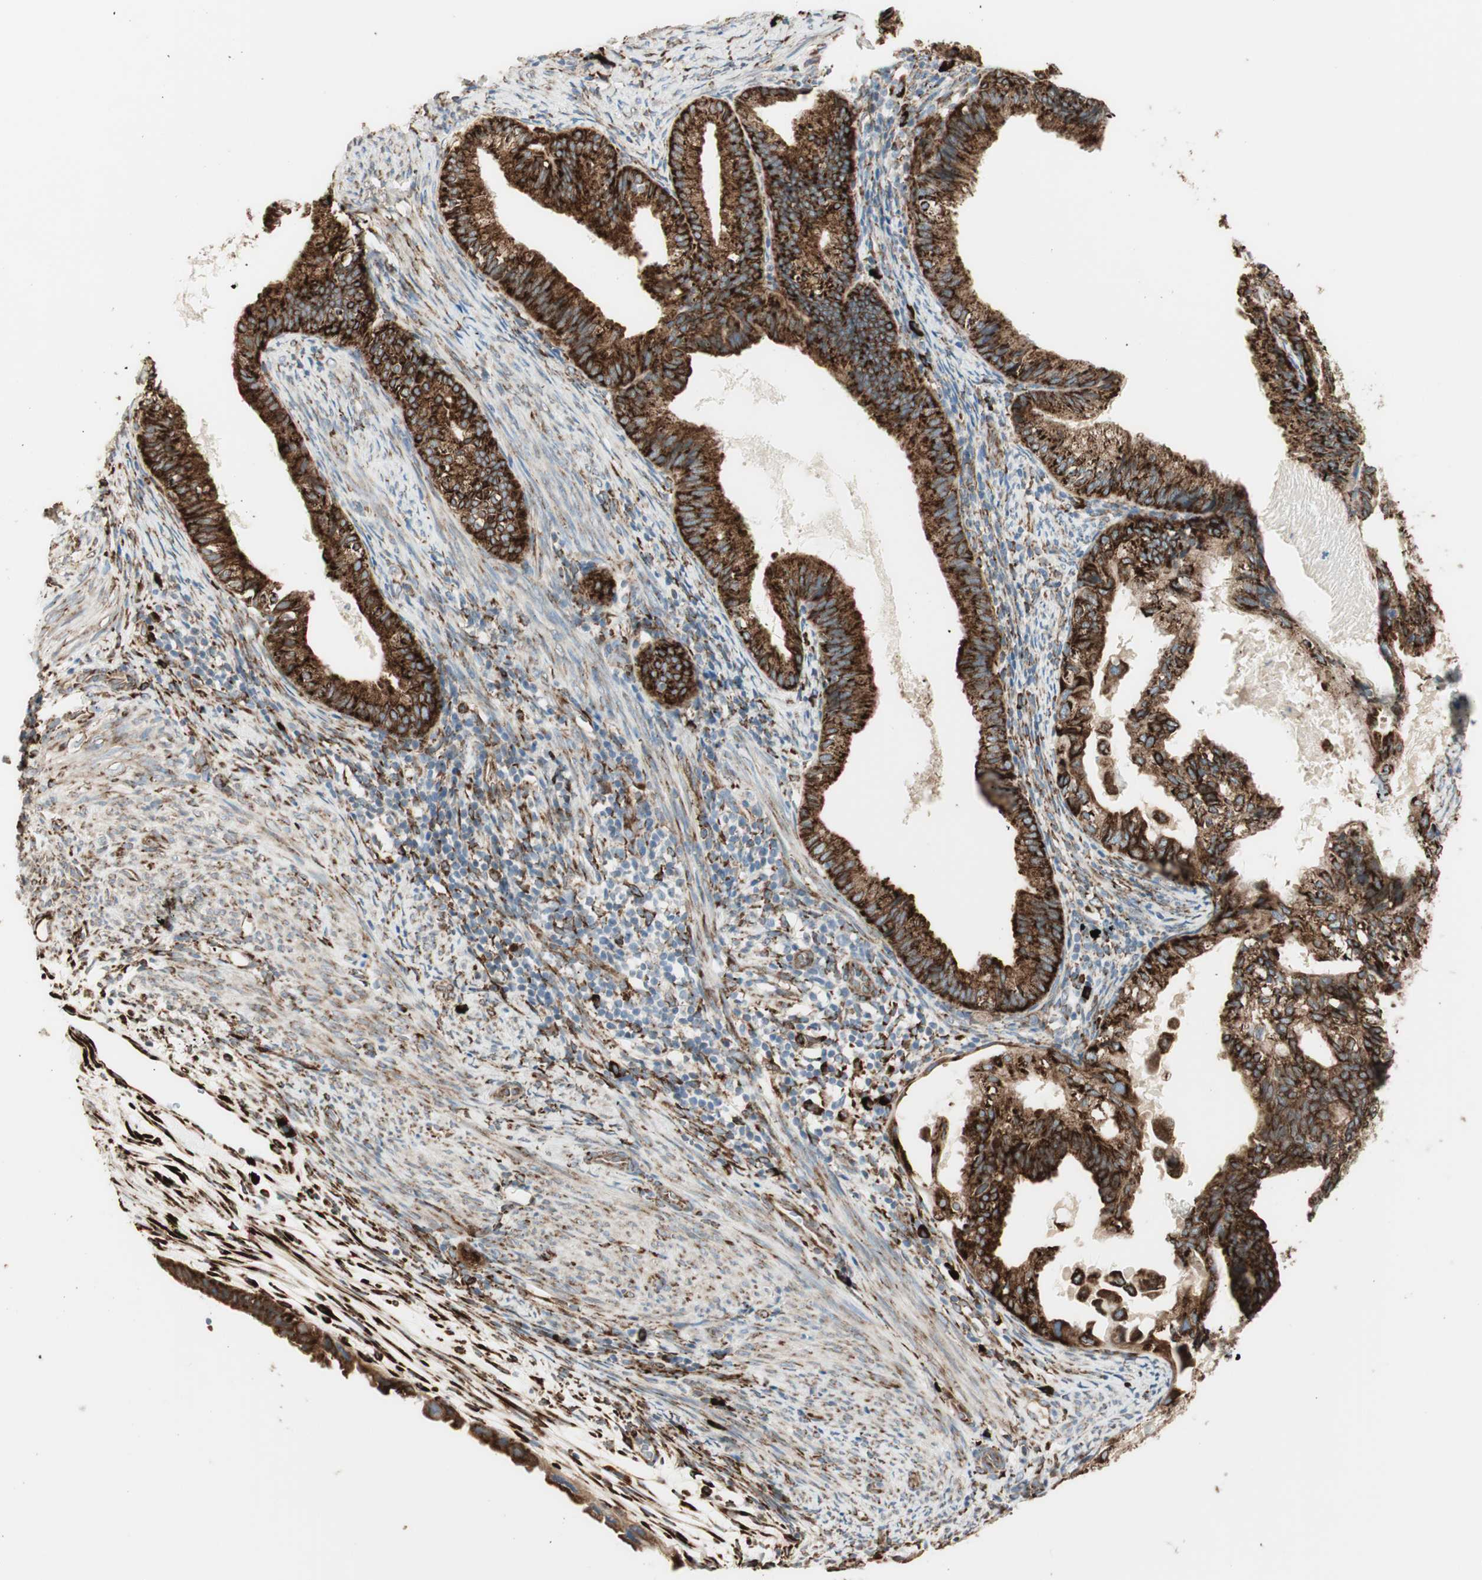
{"staining": {"intensity": "strong", "quantity": ">75%", "location": "cytoplasmic/membranous"}, "tissue": "cervical cancer", "cell_type": "Tumor cells", "image_type": "cancer", "snomed": [{"axis": "morphology", "description": "Normal tissue, NOS"}, {"axis": "morphology", "description": "Adenocarcinoma, NOS"}, {"axis": "topography", "description": "Cervix"}, {"axis": "topography", "description": "Endometrium"}], "caption": "DAB immunohistochemical staining of adenocarcinoma (cervical) demonstrates strong cytoplasmic/membranous protein positivity in about >75% of tumor cells.", "gene": "RRBP1", "patient": {"sex": "female", "age": 86}}